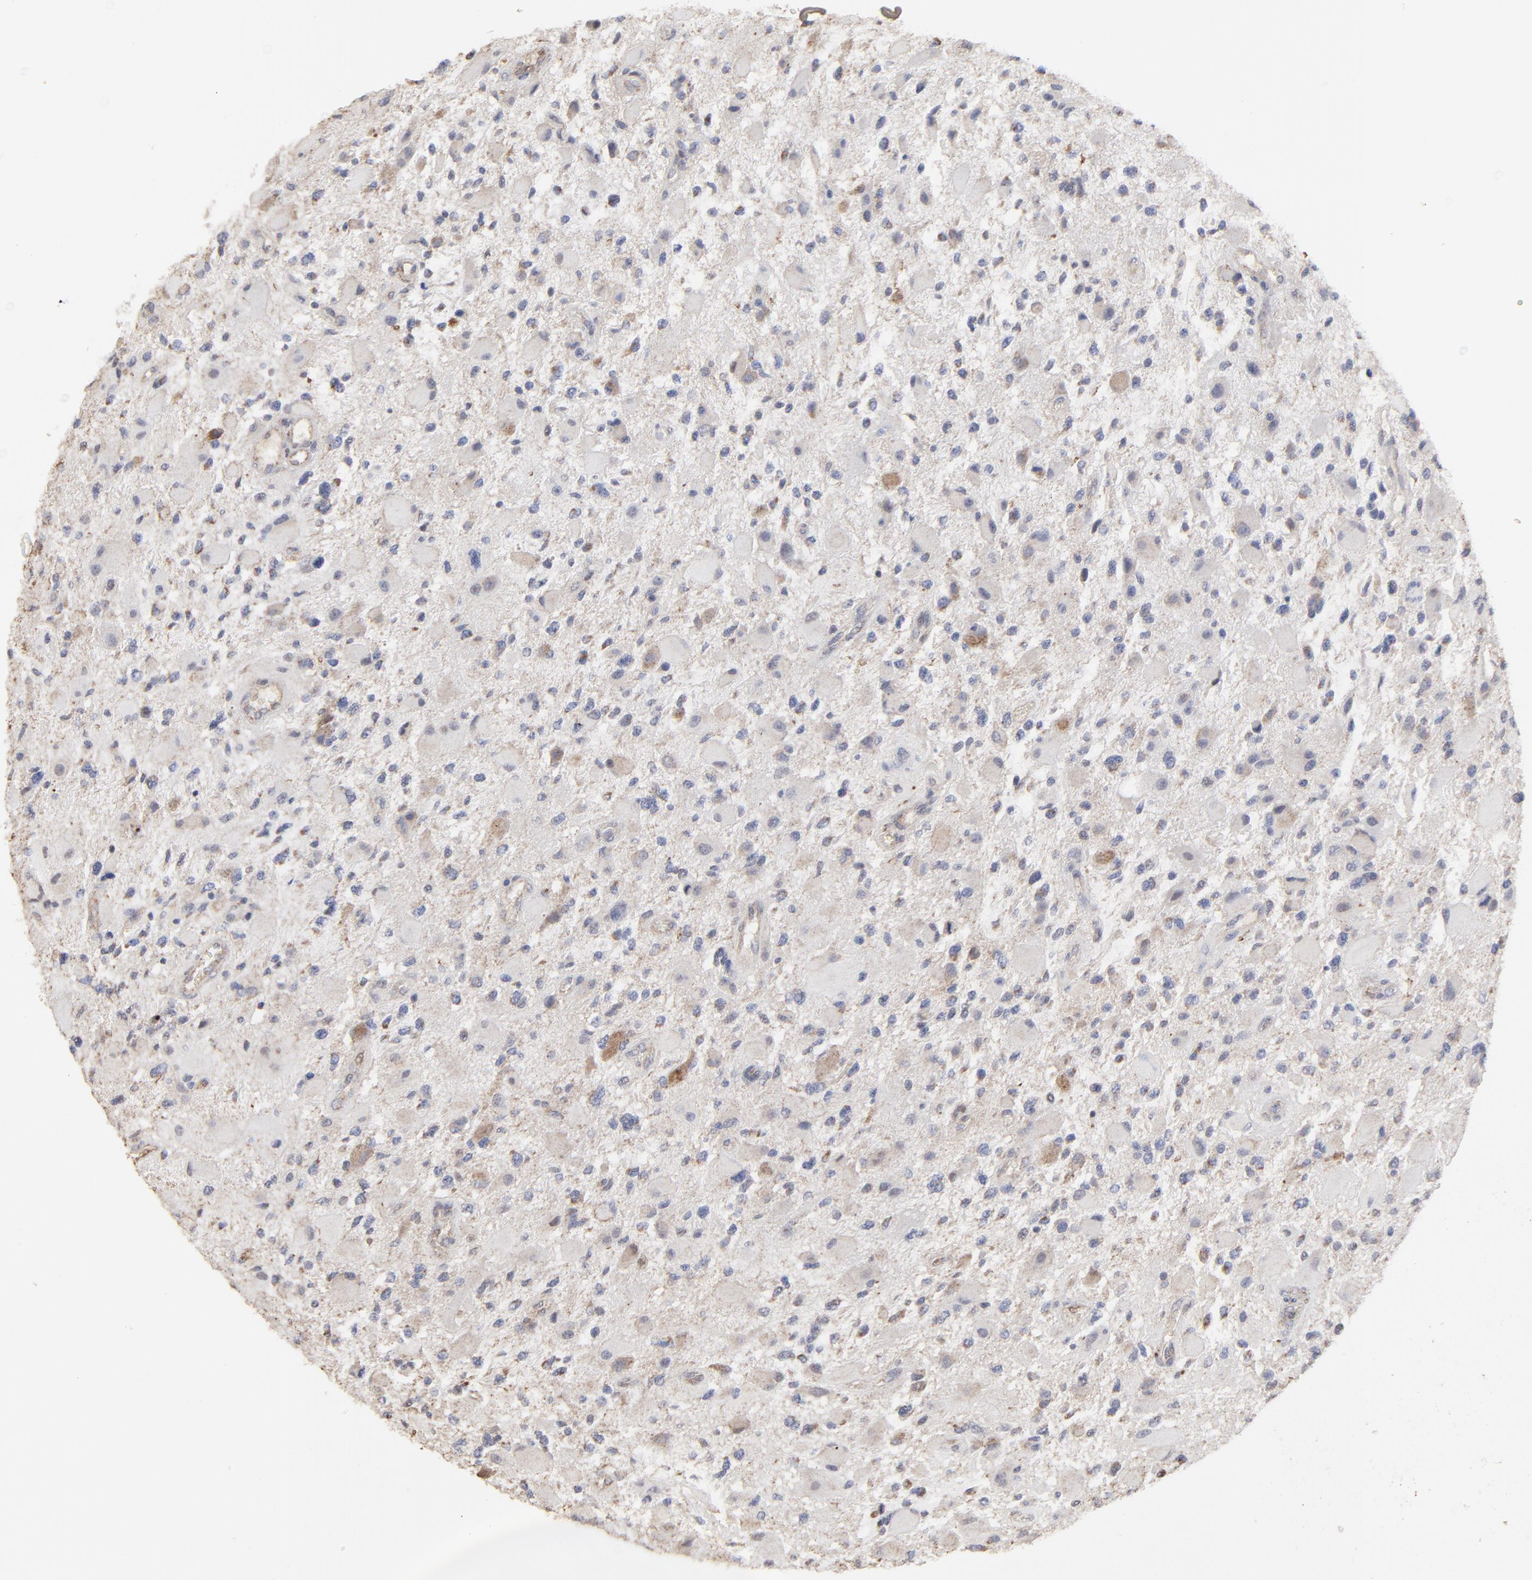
{"staining": {"intensity": "moderate", "quantity": "<25%", "location": "cytoplasmic/membranous"}, "tissue": "glioma", "cell_type": "Tumor cells", "image_type": "cancer", "snomed": [{"axis": "morphology", "description": "Glioma, malignant, High grade"}, {"axis": "topography", "description": "Brain"}], "caption": "DAB immunohistochemical staining of malignant glioma (high-grade) displays moderate cytoplasmic/membranous protein staining in approximately <25% of tumor cells. (DAB (3,3'-diaminobenzidine) IHC, brown staining for protein, blue staining for nuclei).", "gene": "LGALS3", "patient": {"sex": "female", "age": 60}}